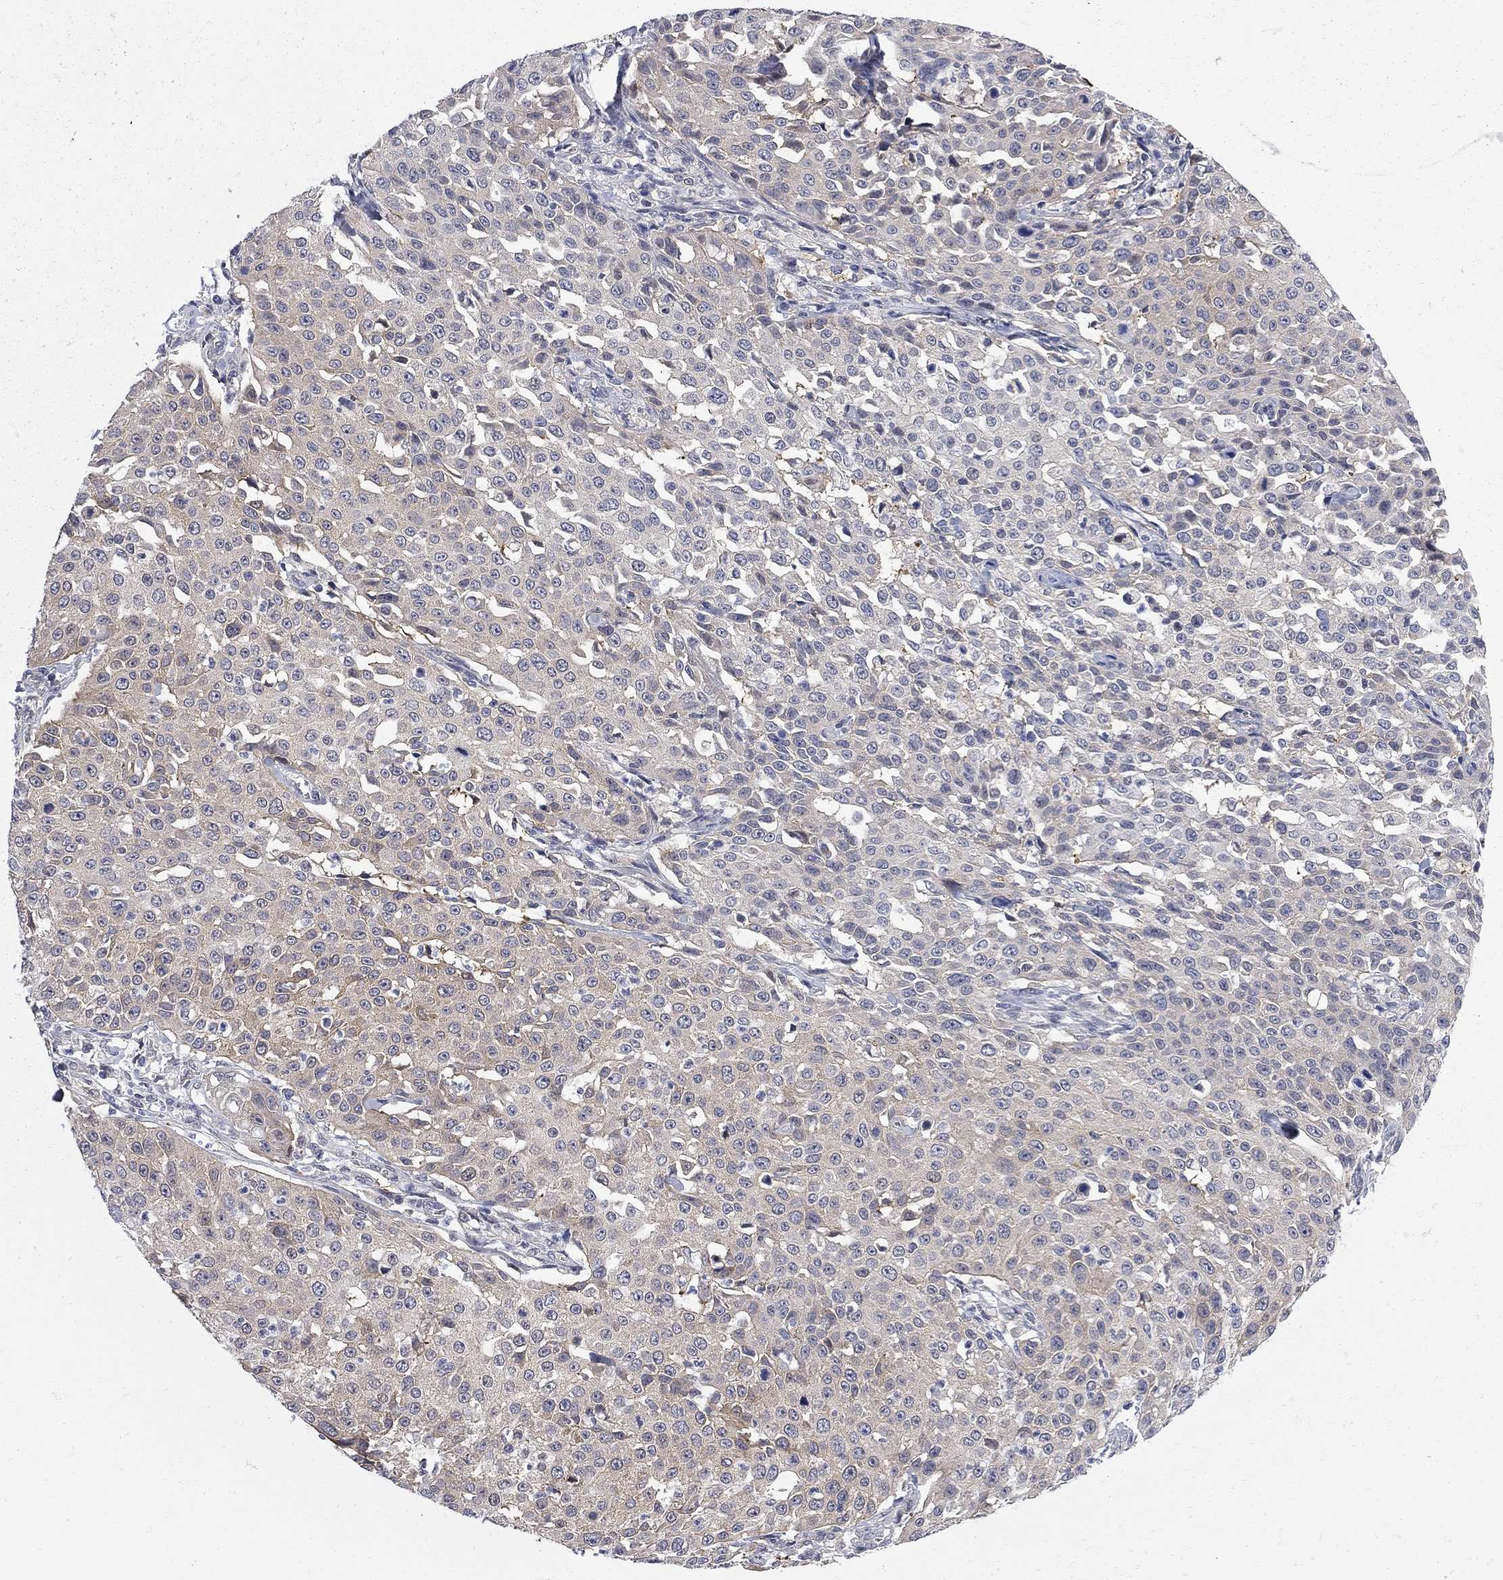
{"staining": {"intensity": "weak", "quantity": "25%-75%", "location": "cytoplasmic/membranous"}, "tissue": "cervical cancer", "cell_type": "Tumor cells", "image_type": "cancer", "snomed": [{"axis": "morphology", "description": "Squamous cell carcinoma, NOS"}, {"axis": "topography", "description": "Cervix"}], "caption": "Cervical cancer stained for a protein demonstrates weak cytoplasmic/membranous positivity in tumor cells.", "gene": "GALNT8", "patient": {"sex": "female", "age": 26}}